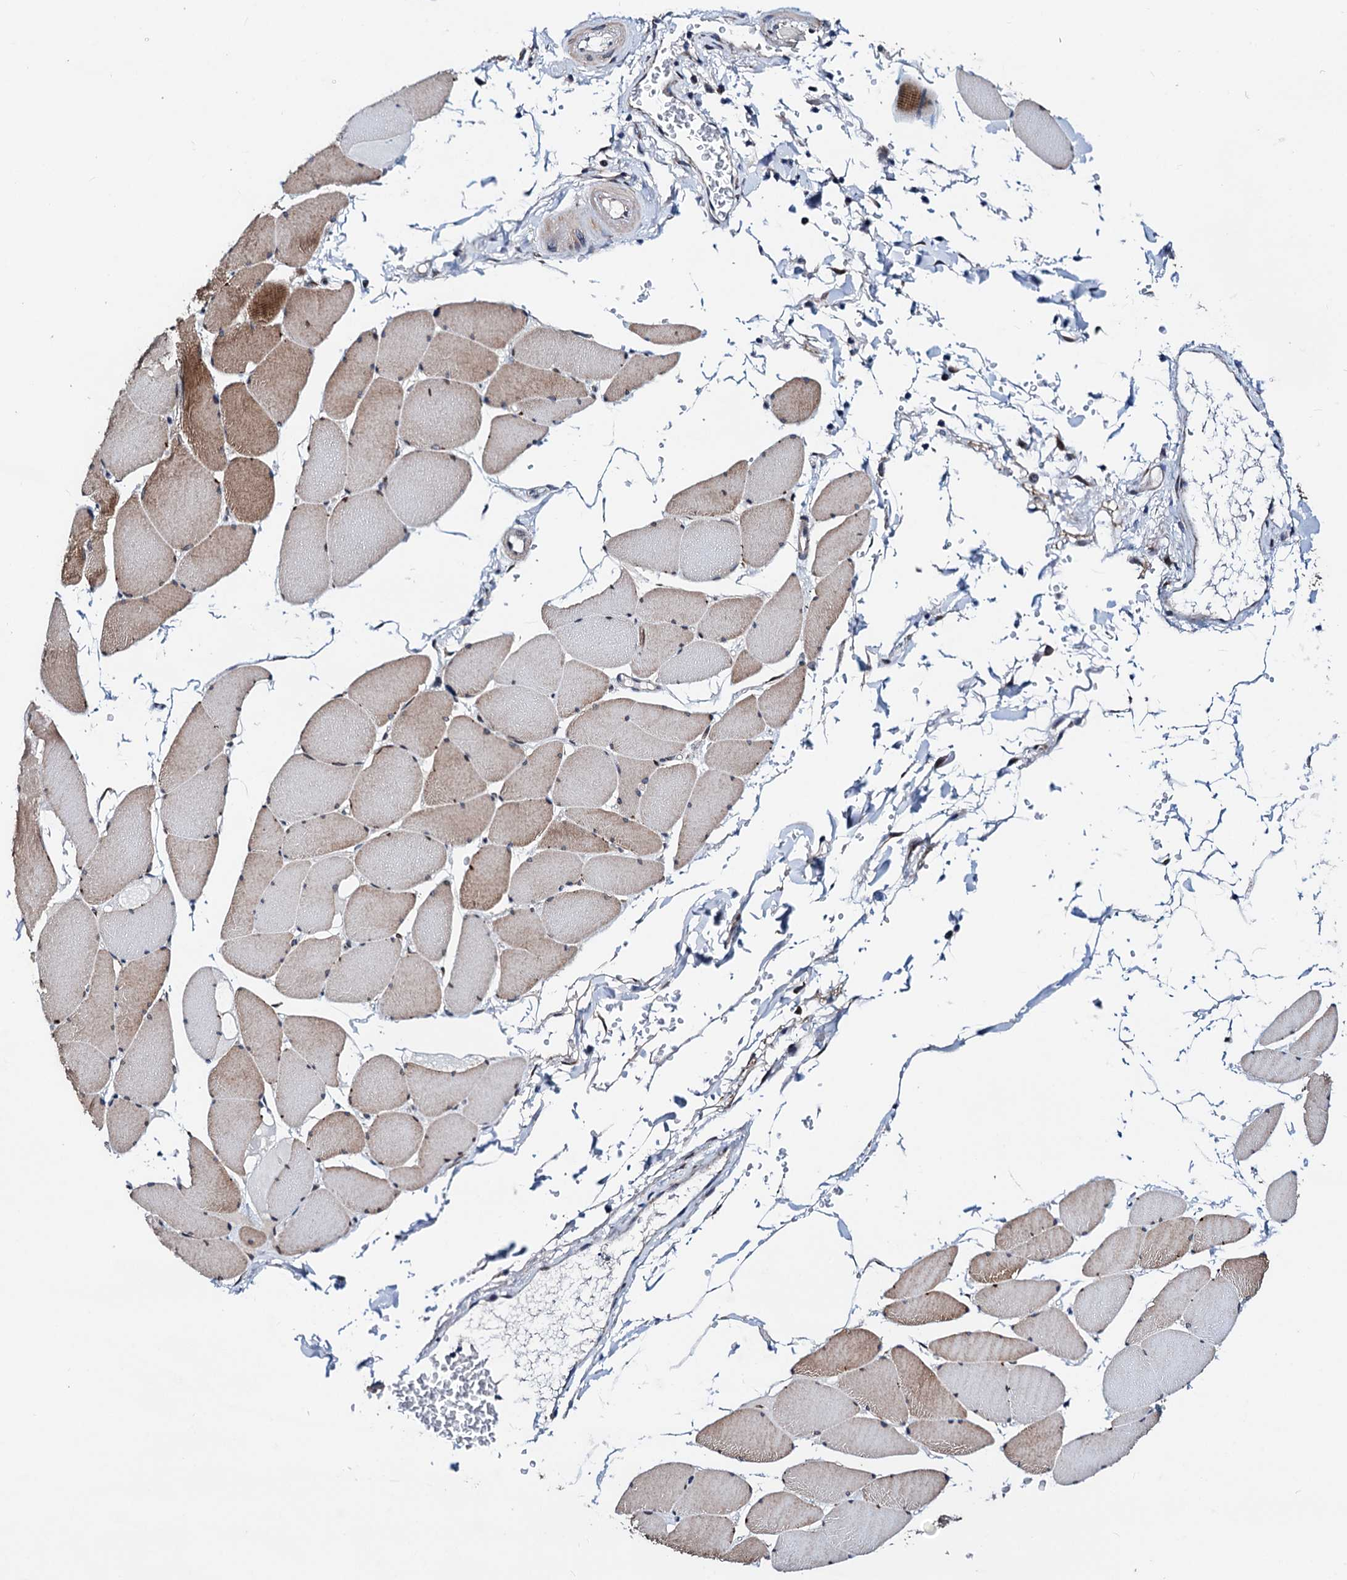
{"staining": {"intensity": "moderate", "quantity": "25%-75%", "location": "cytoplasmic/membranous"}, "tissue": "skeletal muscle", "cell_type": "Myocytes", "image_type": "normal", "snomed": [{"axis": "morphology", "description": "Normal tissue, NOS"}, {"axis": "topography", "description": "Skeletal muscle"}, {"axis": "topography", "description": "Head-Neck"}], "caption": "Myocytes demonstrate moderate cytoplasmic/membranous positivity in approximately 25%-75% of cells in unremarkable skeletal muscle. (Stains: DAB in brown, nuclei in blue, Microscopy: brightfield microscopy at high magnification).", "gene": "COA4", "patient": {"sex": "male", "age": 66}}